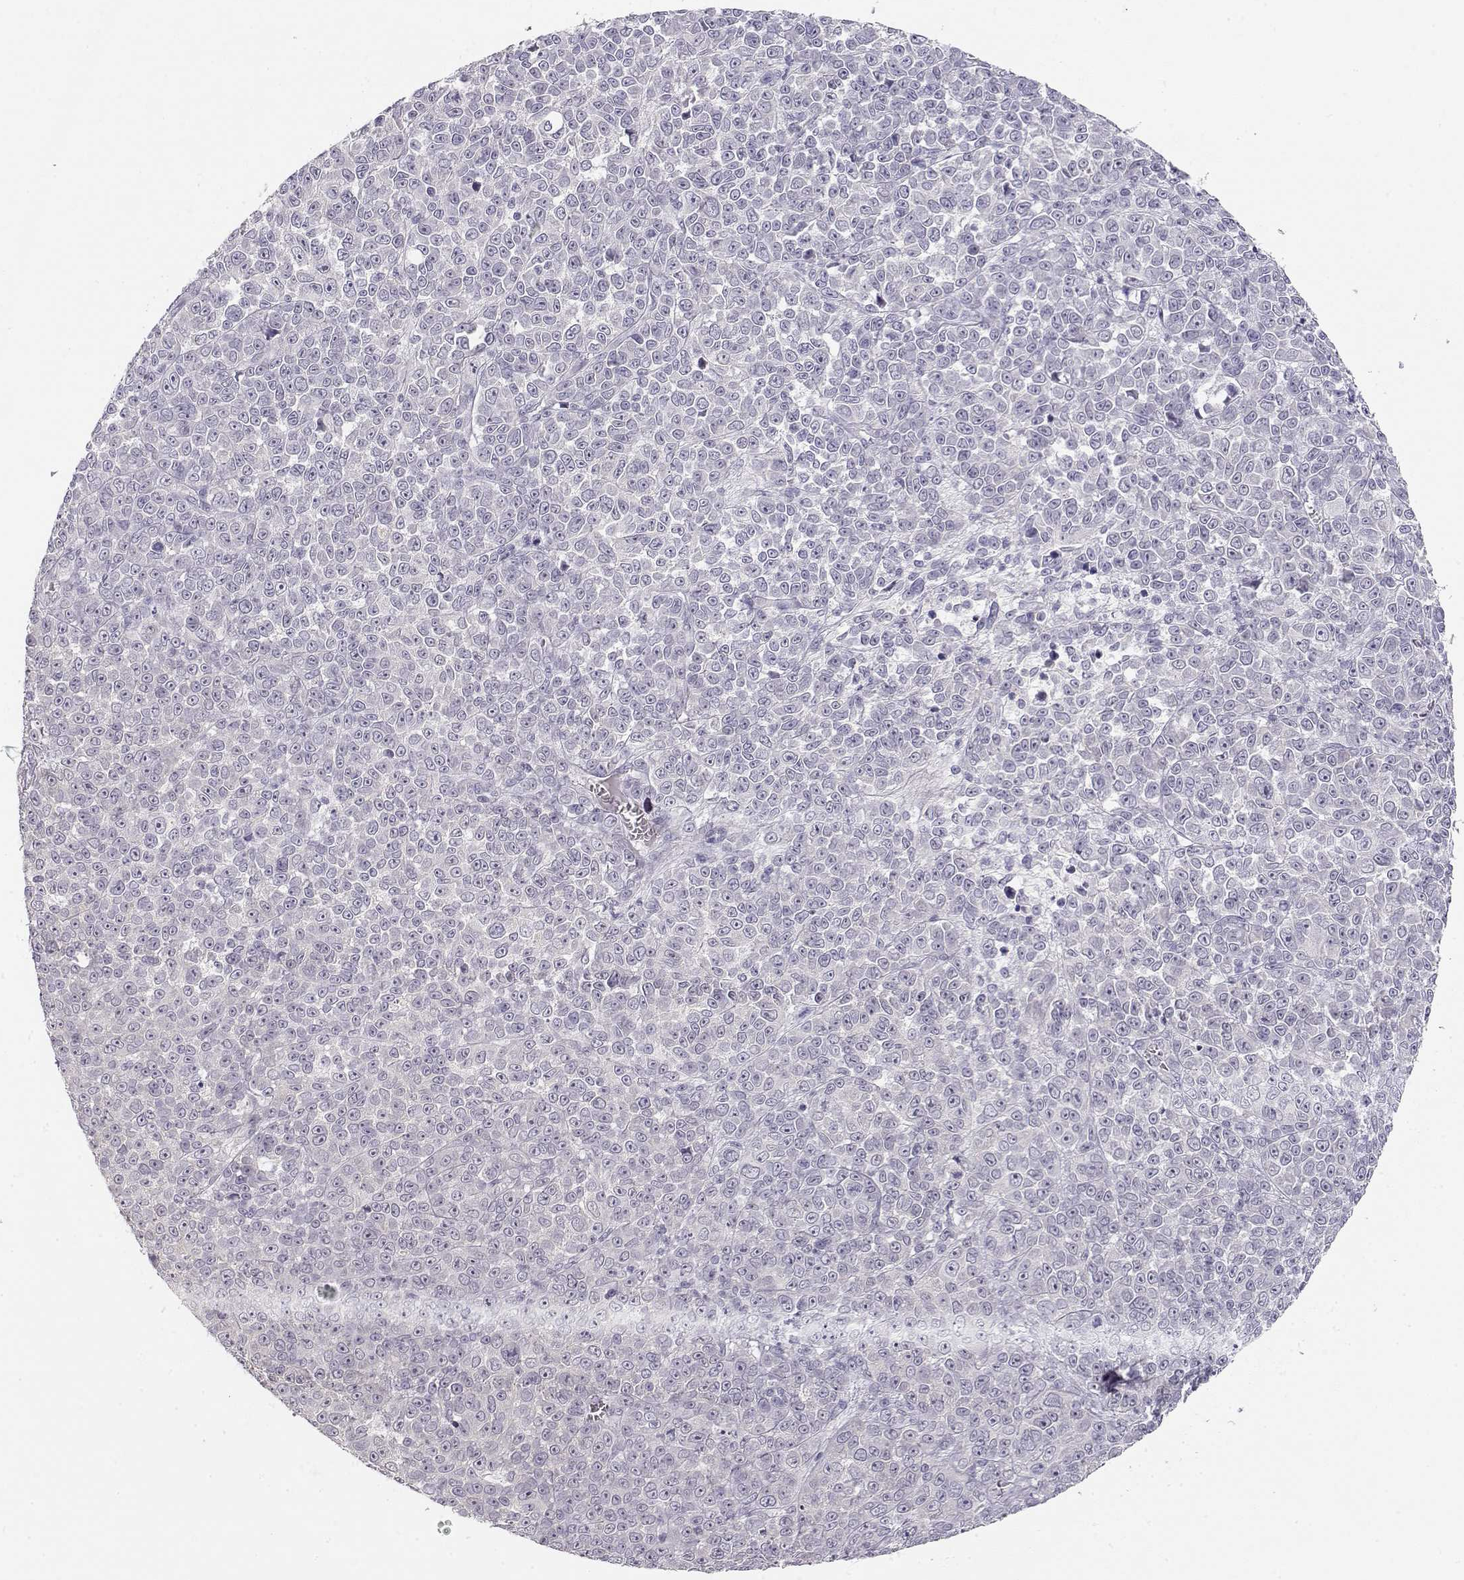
{"staining": {"intensity": "negative", "quantity": "none", "location": "none"}, "tissue": "melanoma", "cell_type": "Tumor cells", "image_type": "cancer", "snomed": [{"axis": "morphology", "description": "Malignant melanoma, NOS"}, {"axis": "topography", "description": "Skin"}], "caption": "IHC histopathology image of neoplastic tissue: human malignant melanoma stained with DAB (3,3'-diaminobenzidine) reveals no significant protein positivity in tumor cells. (Brightfield microscopy of DAB immunohistochemistry at high magnification).", "gene": "TTC26", "patient": {"sex": "female", "age": 95}}